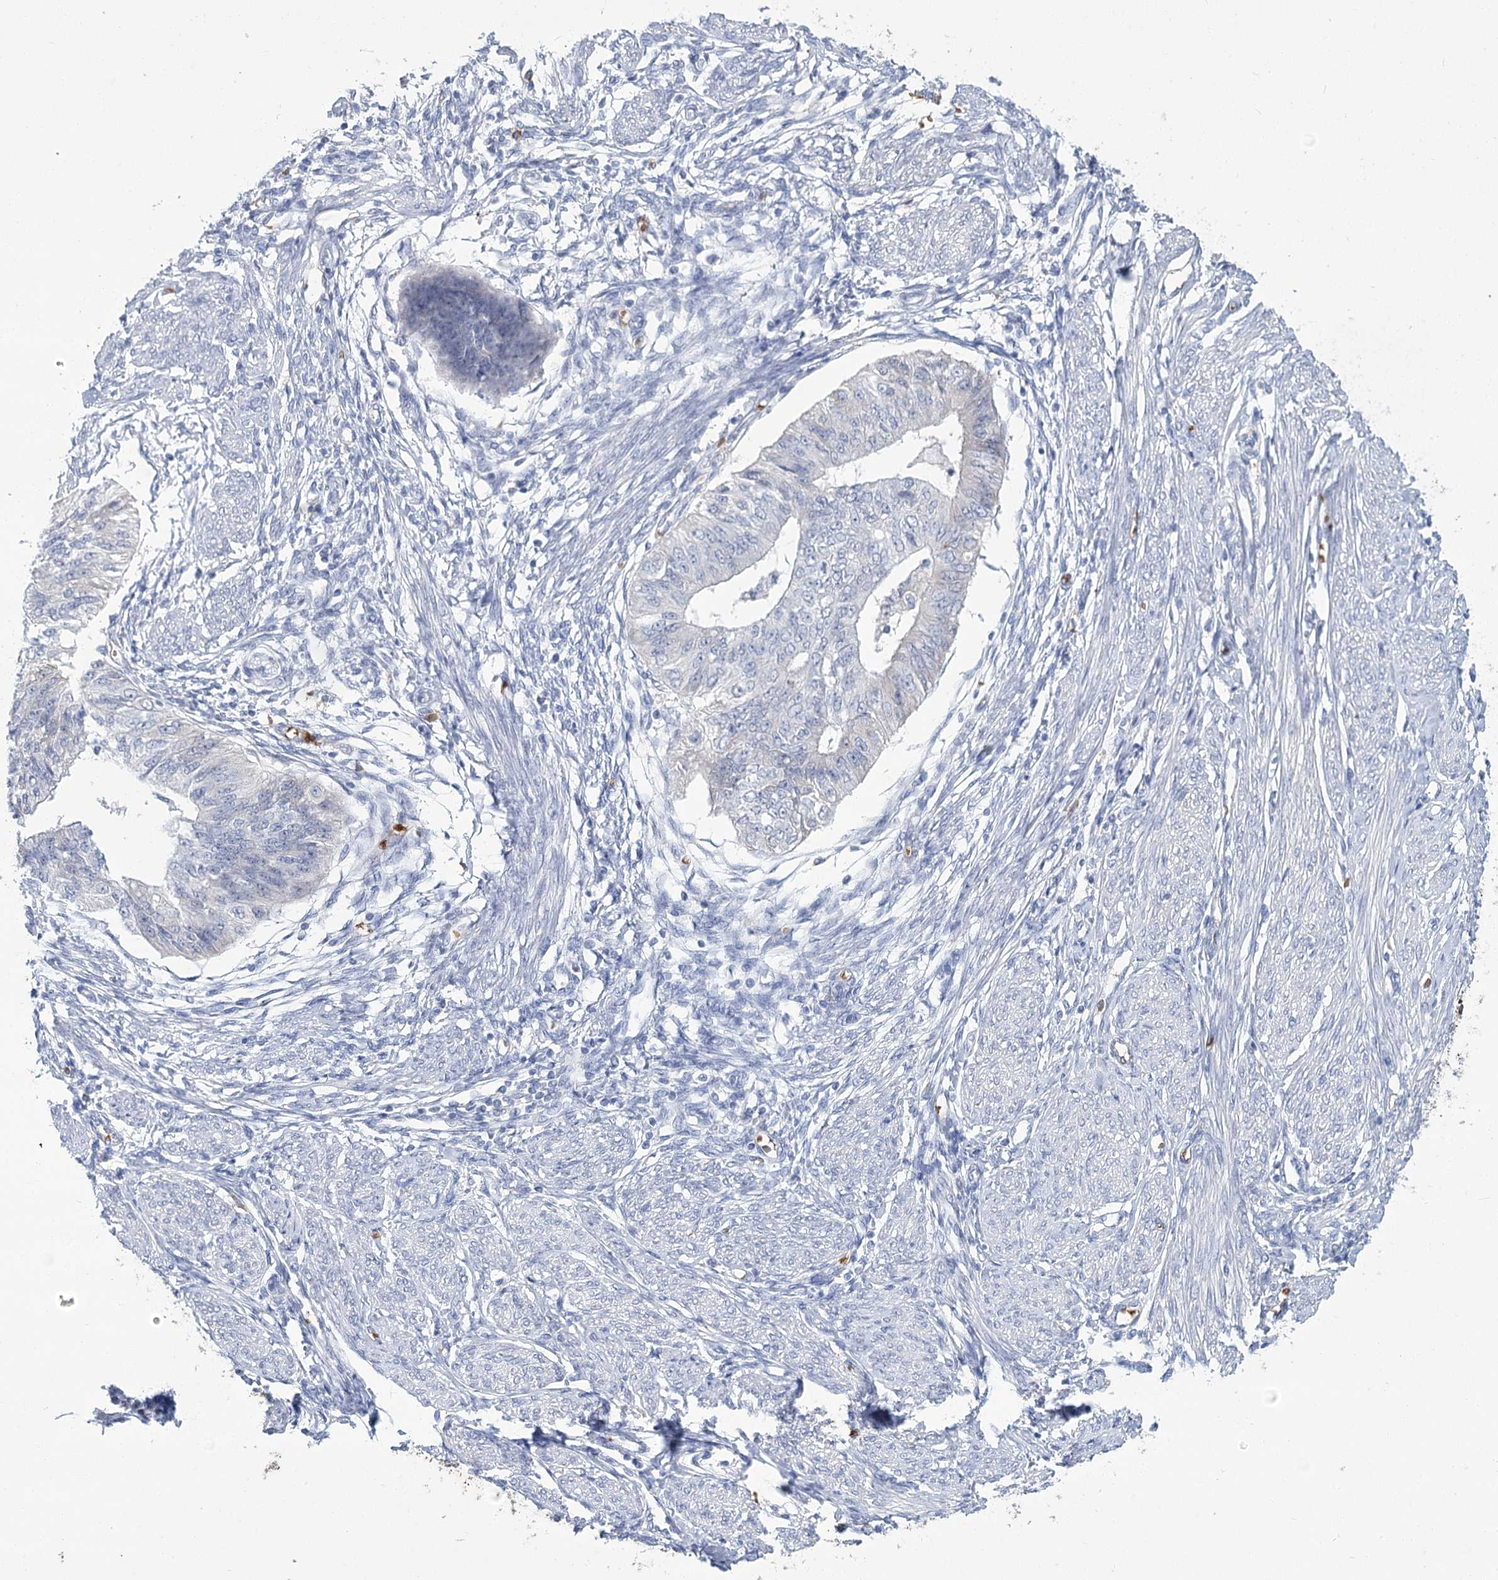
{"staining": {"intensity": "negative", "quantity": "none", "location": "none"}, "tissue": "endometrial cancer", "cell_type": "Tumor cells", "image_type": "cancer", "snomed": [{"axis": "morphology", "description": "Adenocarcinoma, NOS"}, {"axis": "topography", "description": "Endometrium"}], "caption": "Human endometrial cancer stained for a protein using immunohistochemistry (IHC) reveals no staining in tumor cells.", "gene": "HBA1", "patient": {"sex": "female", "age": 32}}